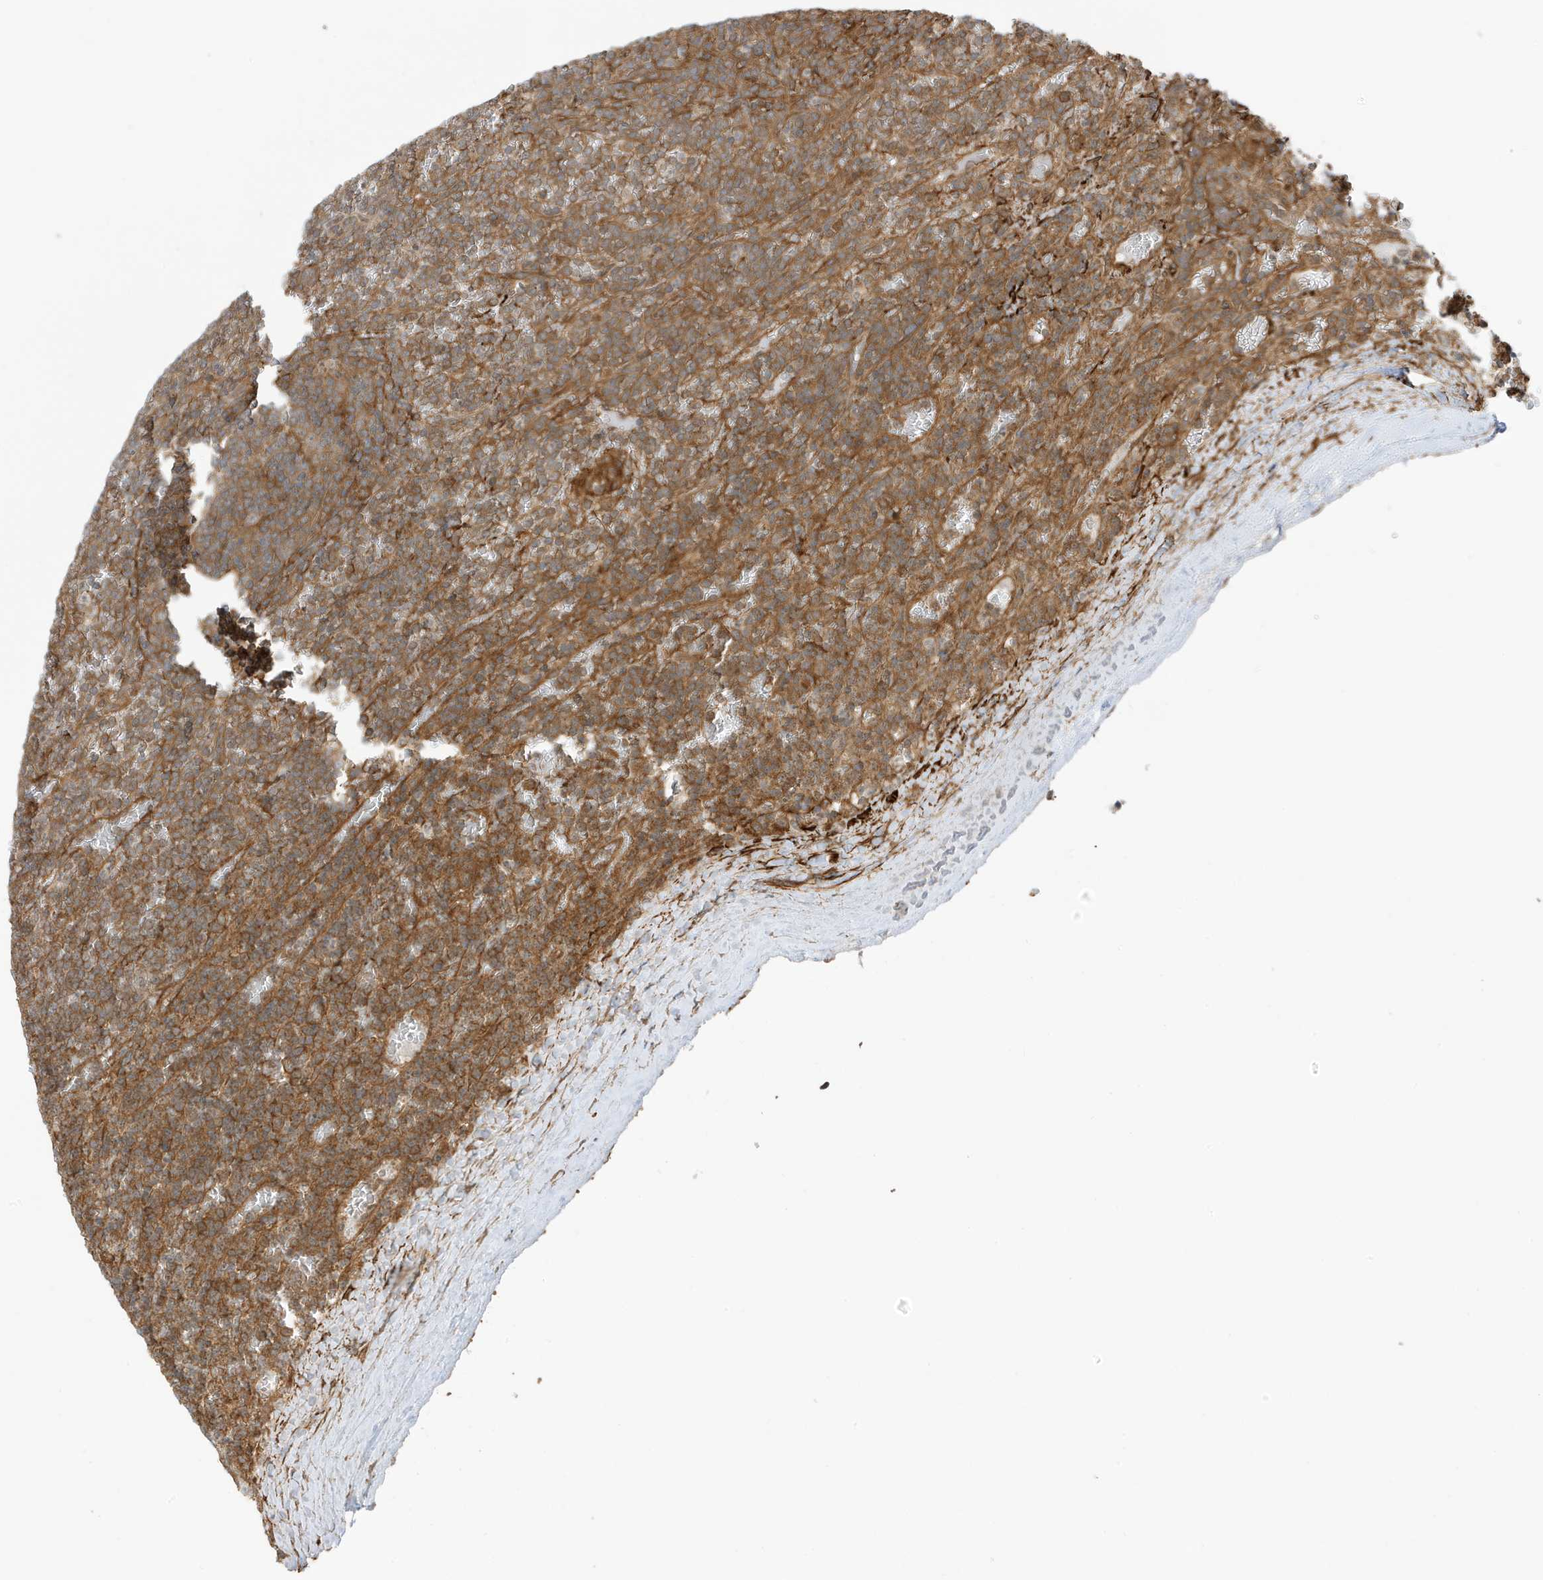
{"staining": {"intensity": "moderate", "quantity": ">75%", "location": "cytoplasmic/membranous"}, "tissue": "lymphoma", "cell_type": "Tumor cells", "image_type": "cancer", "snomed": [{"axis": "morphology", "description": "Malignant lymphoma, non-Hodgkin's type, Low grade"}, {"axis": "topography", "description": "Spleen"}], "caption": "There is medium levels of moderate cytoplasmic/membranous expression in tumor cells of low-grade malignant lymphoma, non-Hodgkin's type, as demonstrated by immunohistochemical staining (brown color).", "gene": "CDC42EP3", "patient": {"sex": "female", "age": 19}}